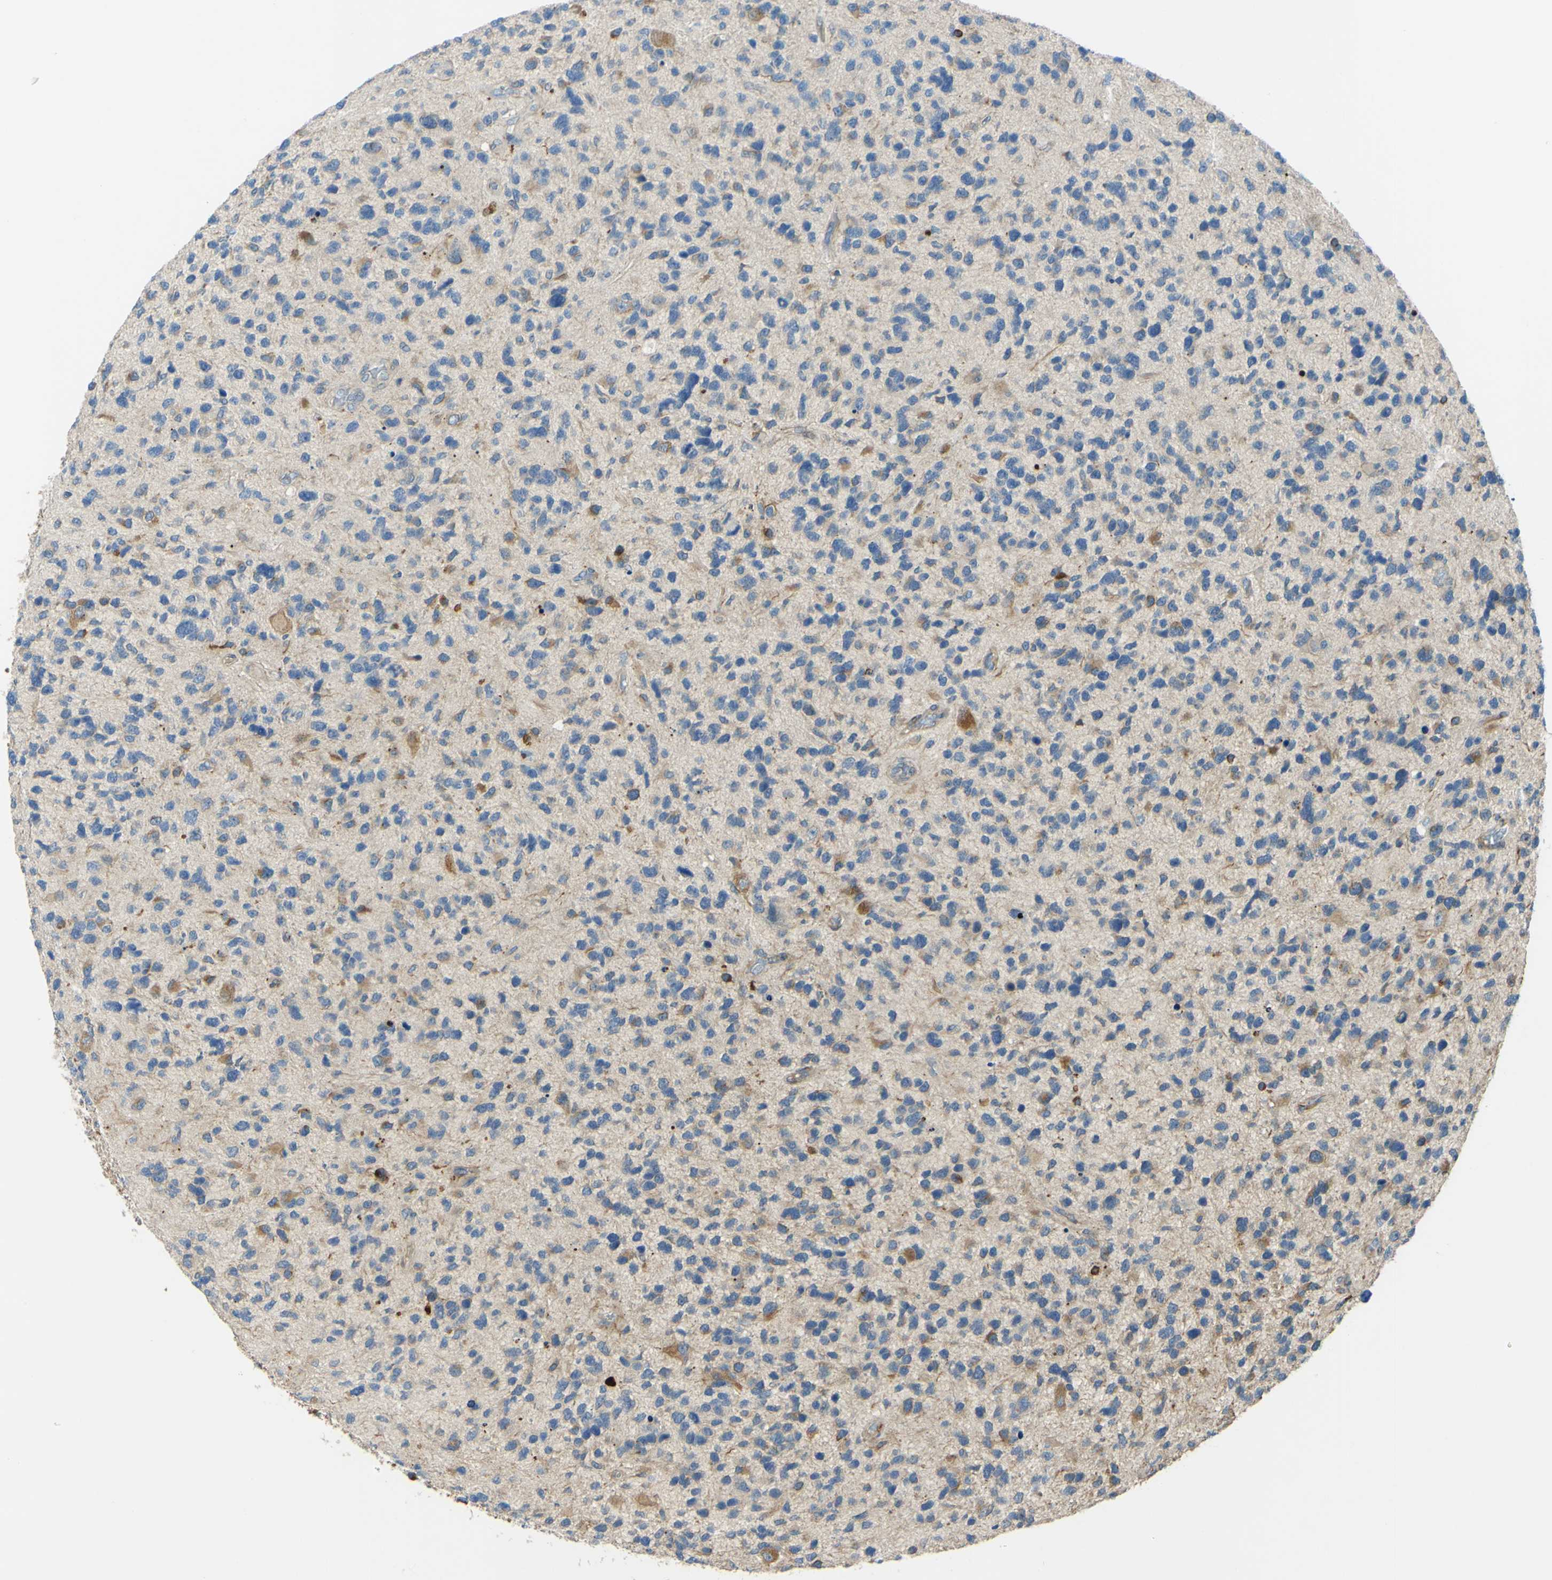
{"staining": {"intensity": "weak", "quantity": "25%-75%", "location": "cytoplasmic/membranous"}, "tissue": "glioma", "cell_type": "Tumor cells", "image_type": "cancer", "snomed": [{"axis": "morphology", "description": "Glioma, malignant, High grade"}, {"axis": "topography", "description": "Brain"}], "caption": "This image displays IHC staining of glioma, with low weak cytoplasmic/membranous expression in approximately 25%-75% of tumor cells.", "gene": "ARHGAP1", "patient": {"sex": "female", "age": 58}}